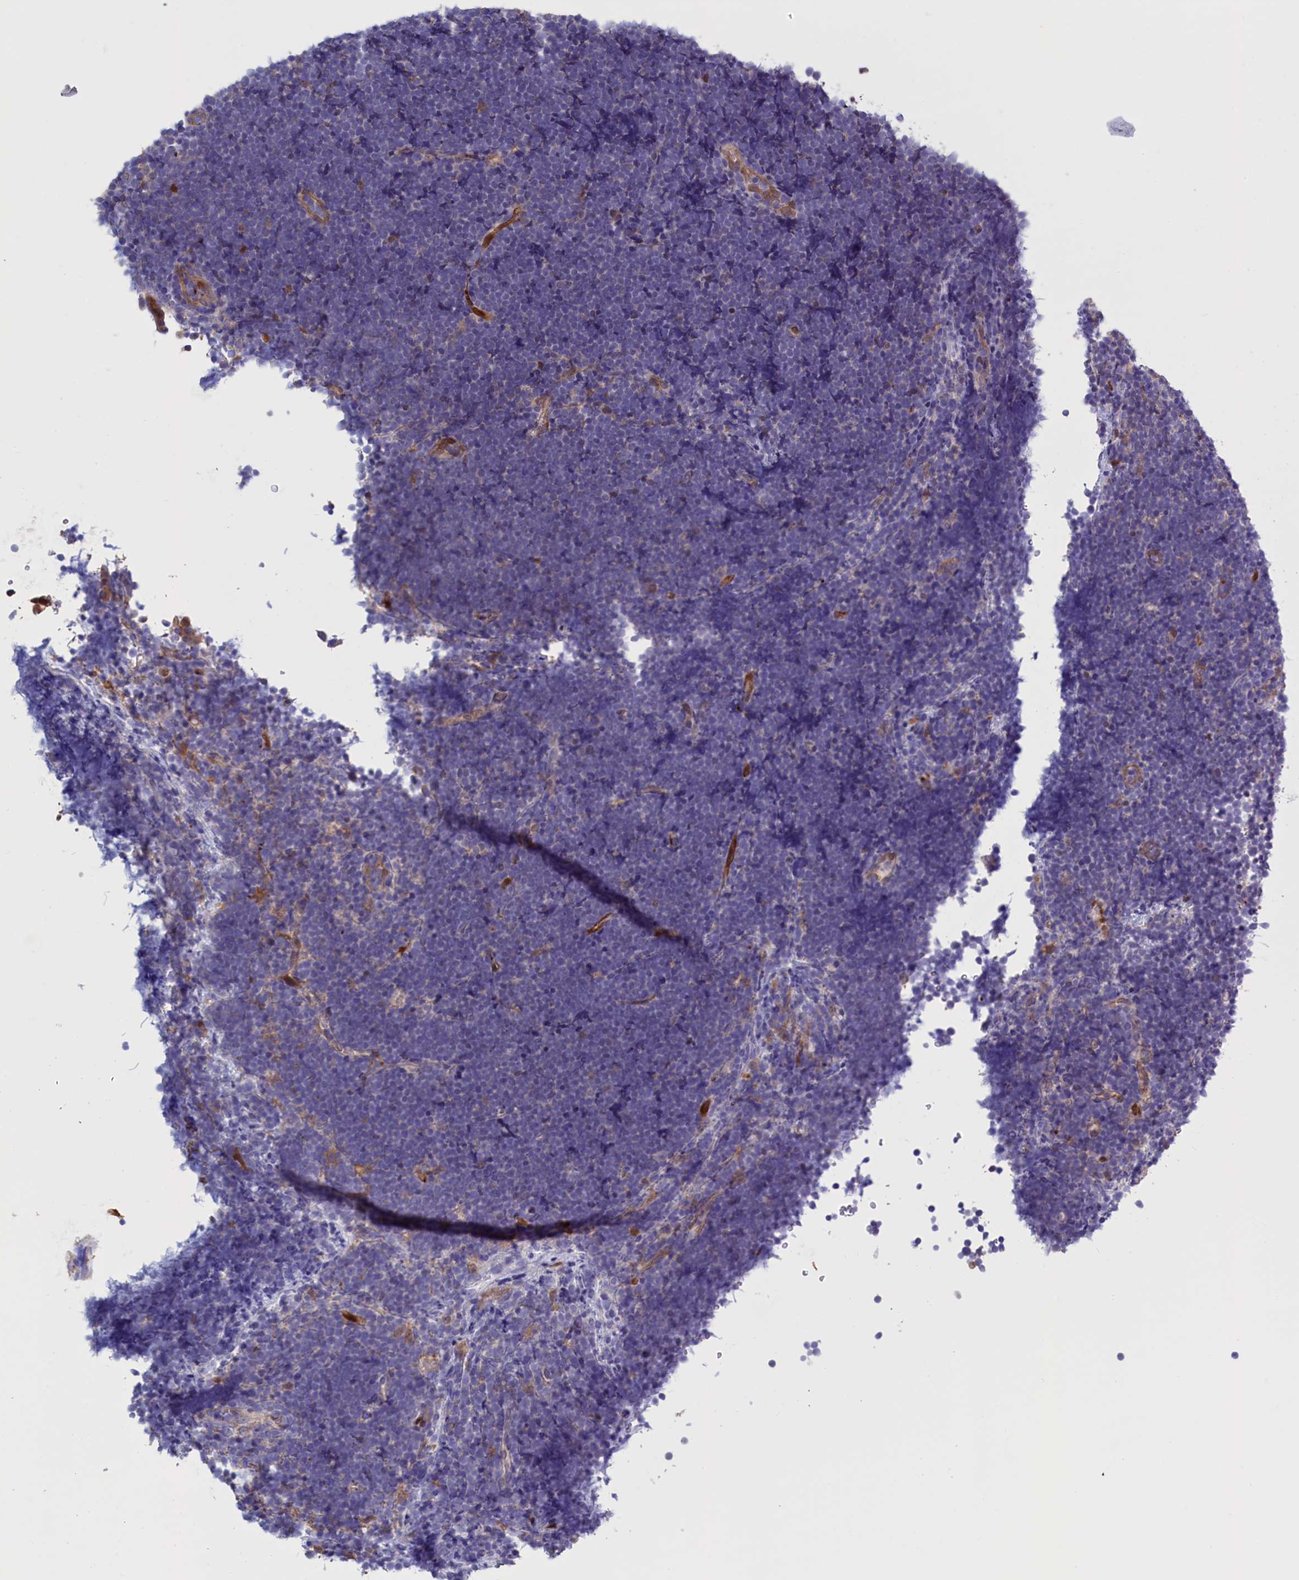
{"staining": {"intensity": "negative", "quantity": "none", "location": "none"}, "tissue": "lymphoma", "cell_type": "Tumor cells", "image_type": "cancer", "snomed": [{"axis": "morphology", "description": "Malignant lymphoma, non-Hodgkin's type, High grade"}, {"axis": "topography", "description": "Lymph node"}], "caption": "Micrograph shows no significant protein positivity in tumor cells of high-grade malignant lymphoma, non-Hodgkin's type.", "gene": "ARHGAP18", "patient": {"sex": "male", "age": 13}}